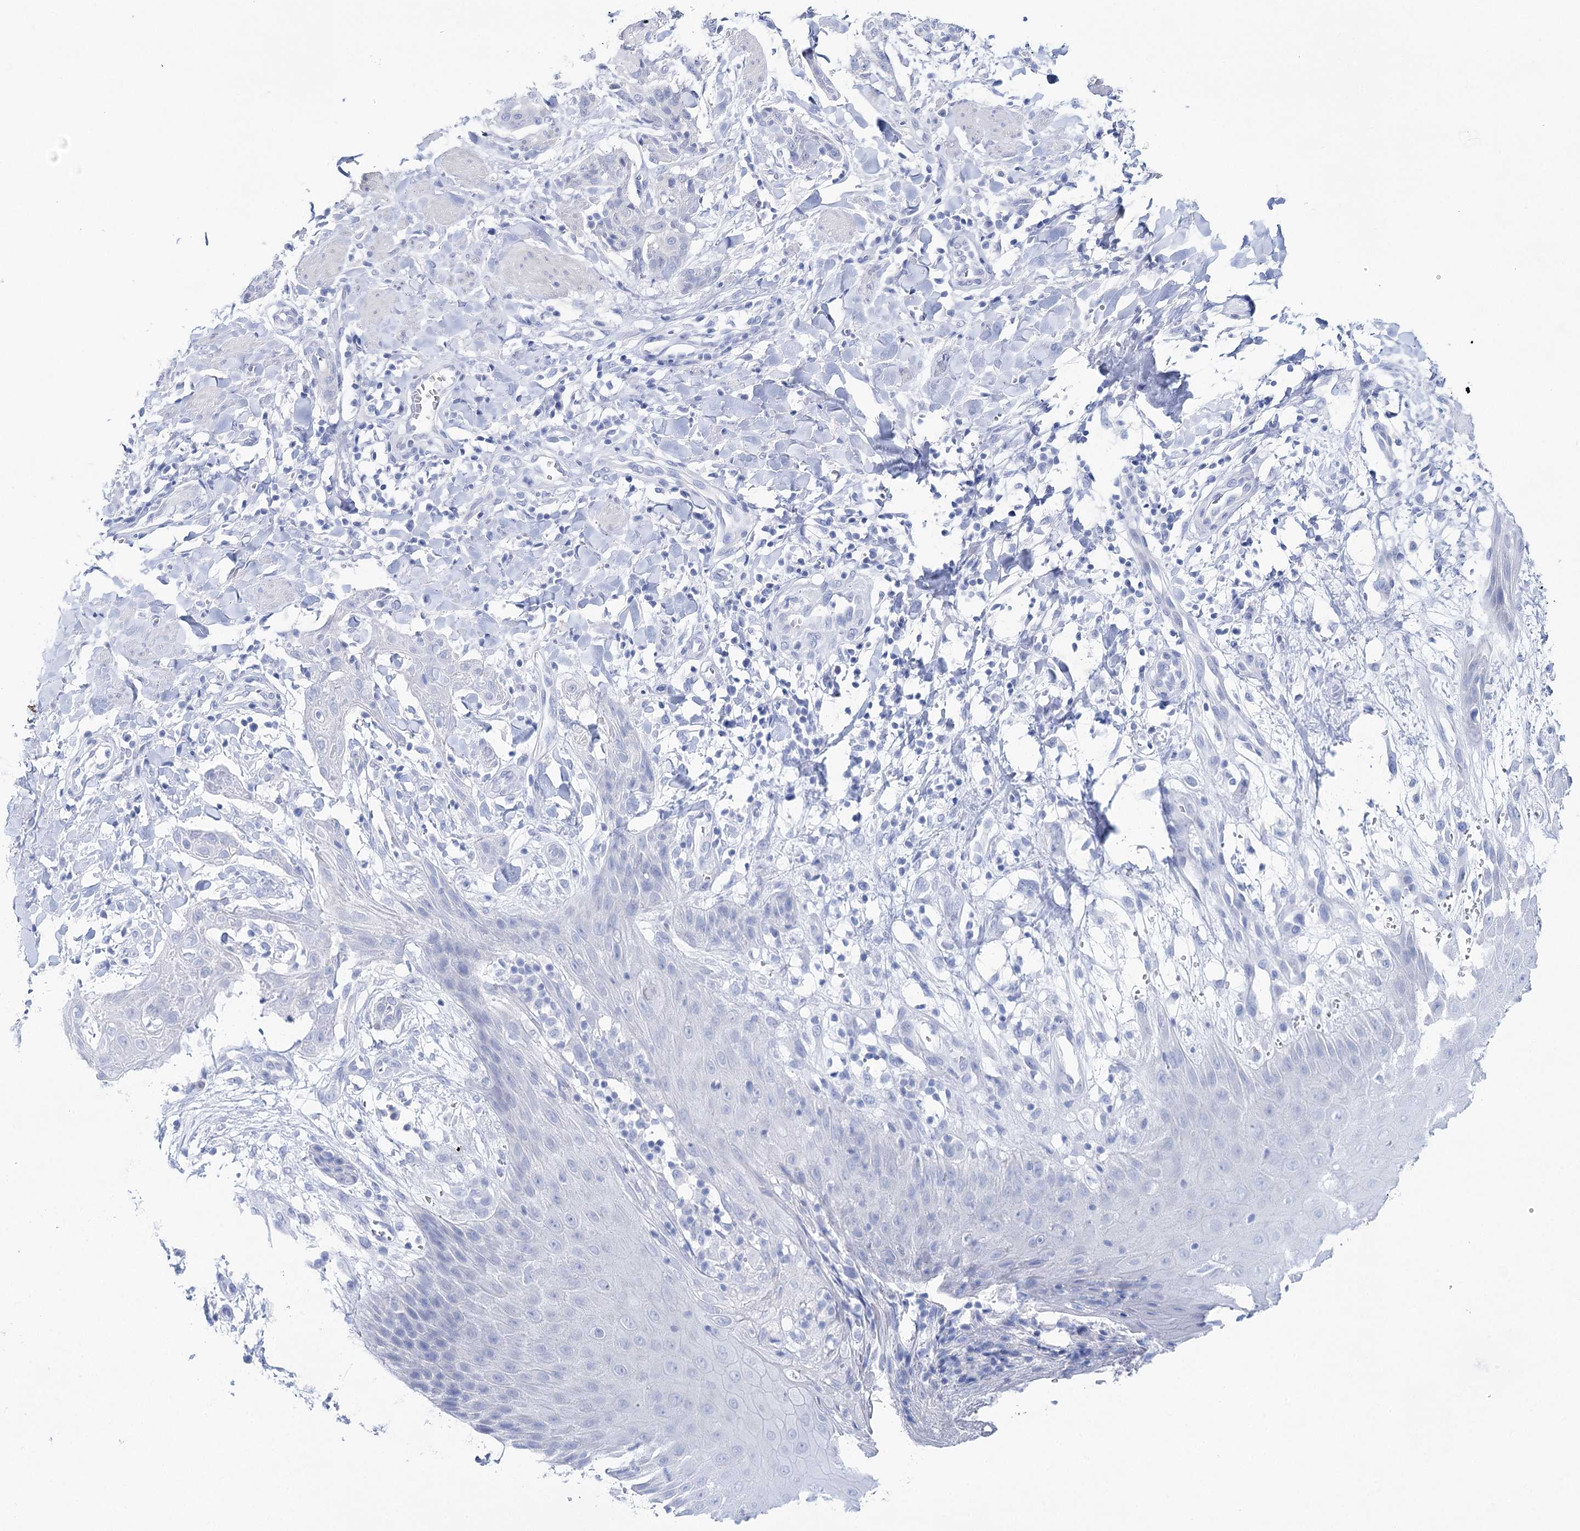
{"staining": {"intensity": "negative", "quantity": "none", "location": "none"}, "tissue": "skin cancer", "cell_type": "Tumor cells", "image_type": "cancer", "snomed": [{"axis": "morphology", "description": "Squamous cell carcinoma, NOS"}, {"axis": "topography", "description": "Skin"}, {"axis": "topography", "description": "Vulva"}], "caption": "Human skin cancer (squamous cell carcinoma) stained for a protein using immunohistochemistry (IHC) shows no staining in tumor cells.", "gene": "LALBA", "patient": {"sex": "female", "age": 85}}